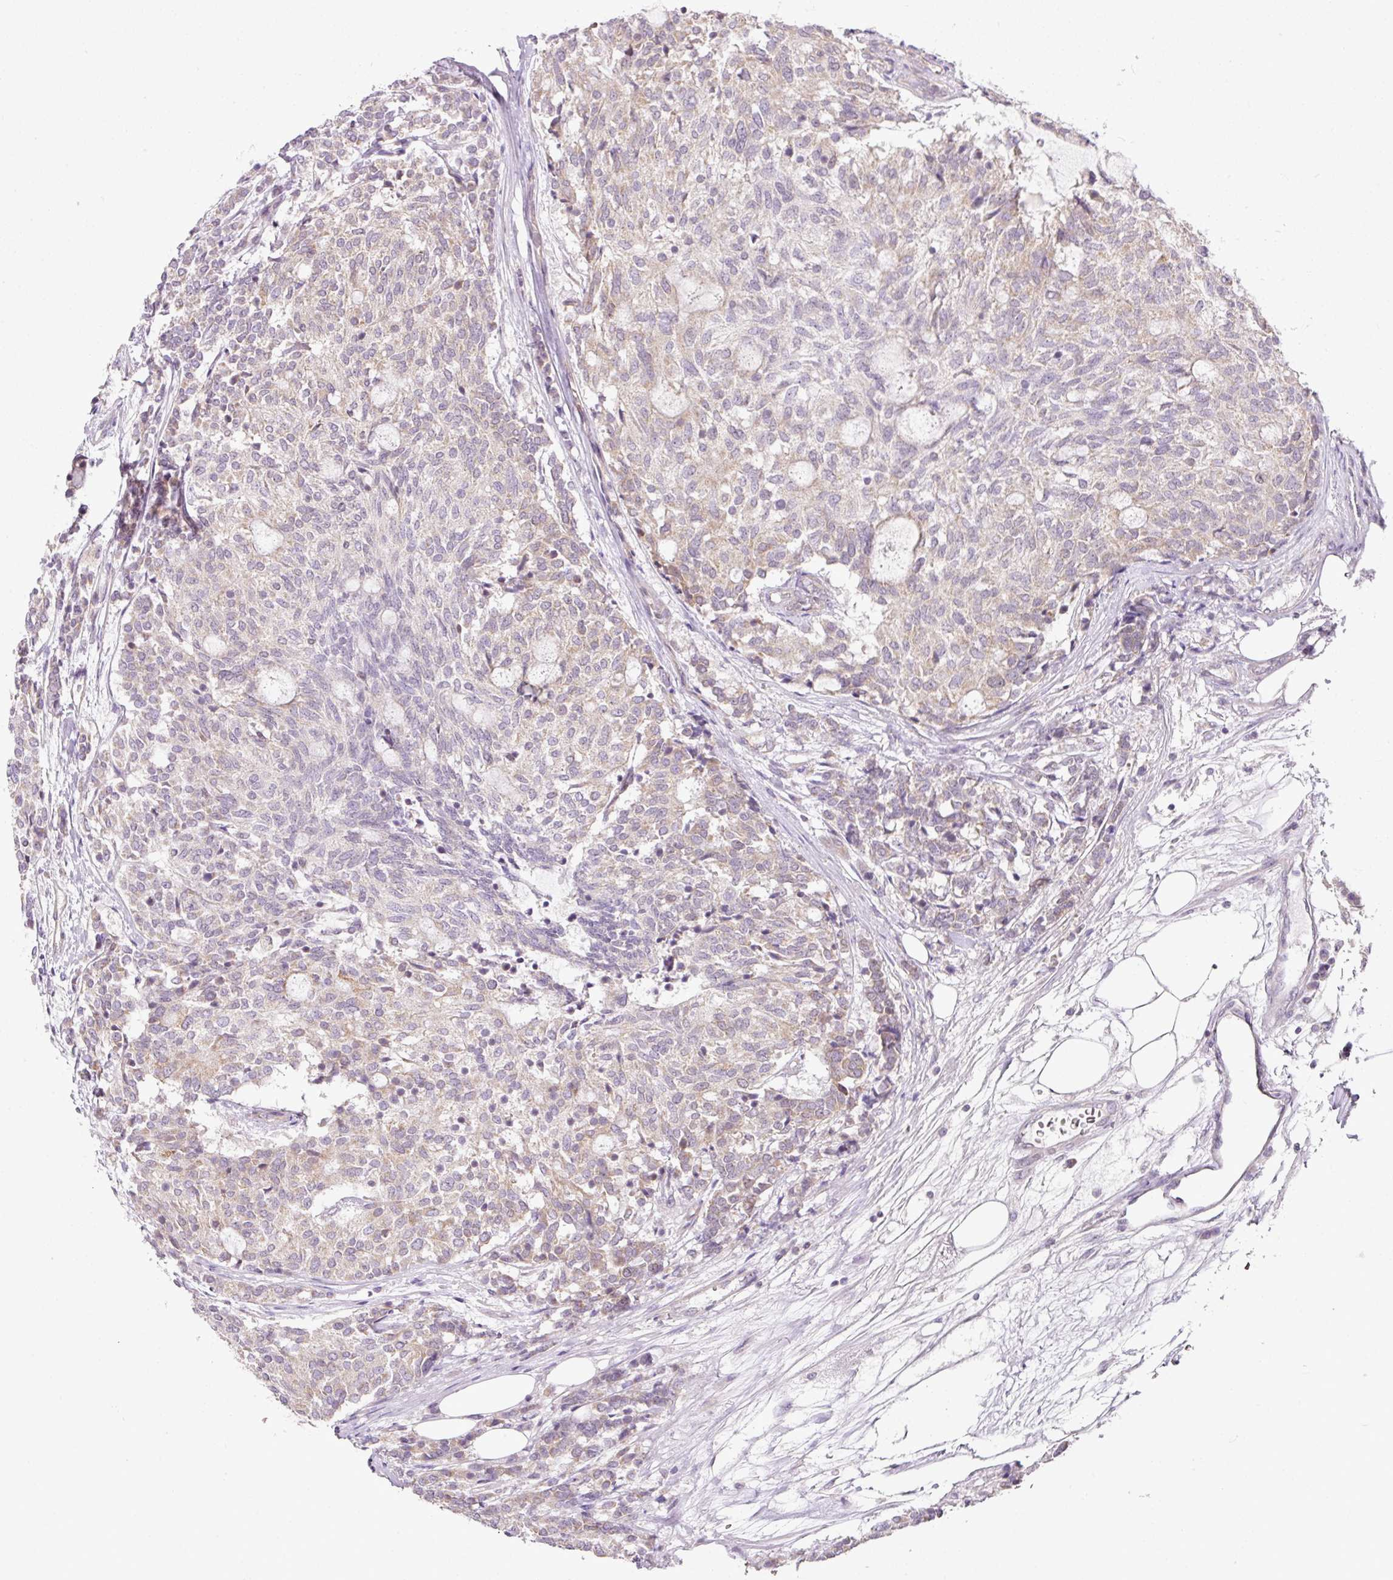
{"staining": {"intensity": "weak", "quantity": "25%-75%", "location": "cytoplasmic/membranous"}, "tissue": "carcinoid", "cell_type": "Tumor cells", "image_type": "cancer", "snomed": [{"axis": "morphology", "description": "Carcinoid, malignant, NOS"}, {"axis": "topography", "description": "Pancreas"}], "caption": "A photomicrograph showing weak cytoplasmic/membranous expression in approximately 25%-75% of tumor cells in malignant carcinoid, as visualized by brown immunohistochemical staining.", "gene": "FAM32A", "patient": {"sex": "female", "age": 54}}